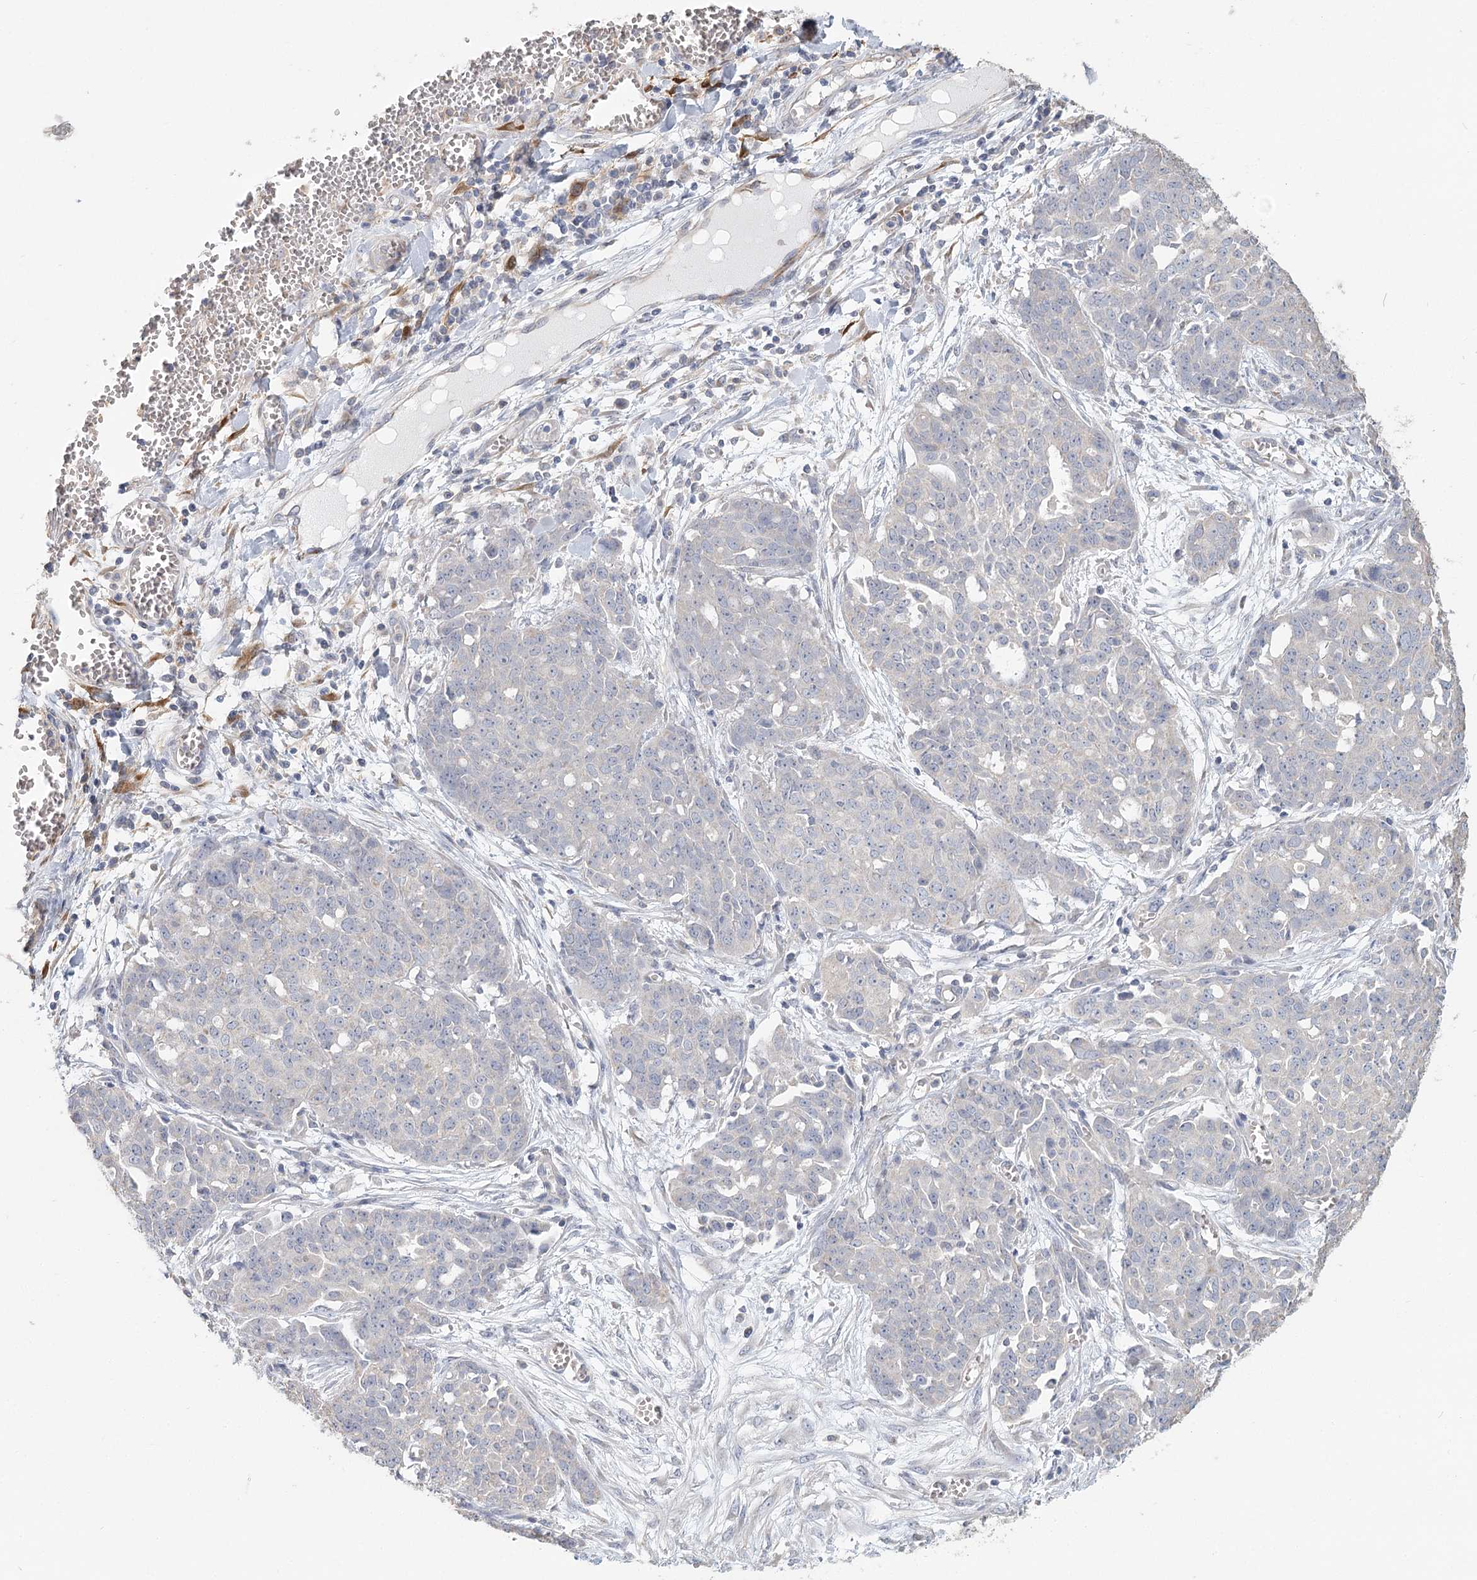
{"staining": {"intensity": "negative", "quantity": "none", "location": "none"}, "tissue": "ovarian cancer", "cell_type": "Tumor cells", "image_type": "cancer", "snomed": [{"axis": "morphology", "description": "Cystadenocarcinoma, serous, NOS"}, {"axis": "topography", "description": "Soft tissue"}, {"axis": "topography", "description": "Ovary"}], "caption": "Human serous cystadenocarcinoma (ovarian) stained for a protein using IHC reveals no staining in tumor cells.", "gene": "CNTLN", "patient": {"sex": "female", "age": 57}}